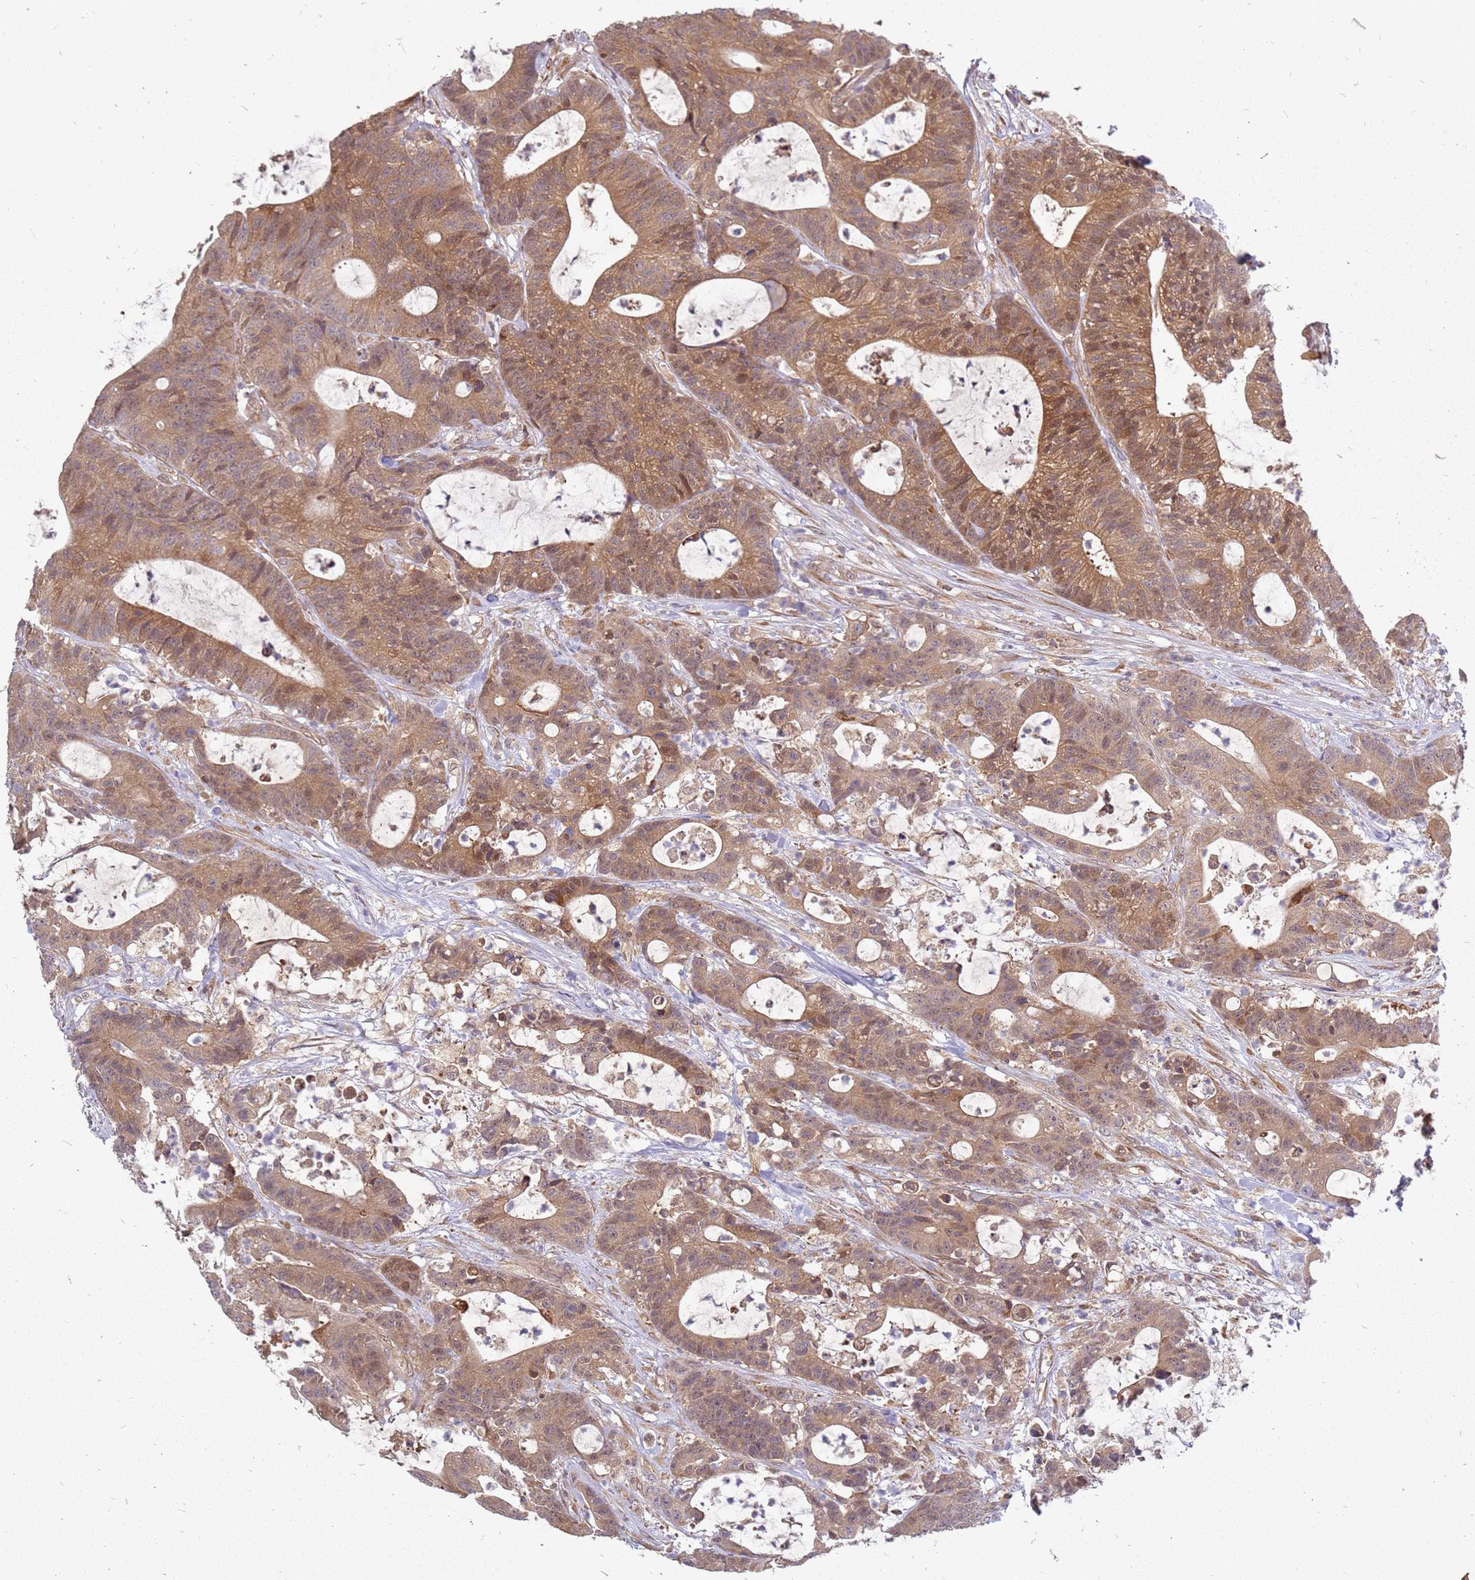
{"staining": {"intensity": "moderate", "quantity": ">75%", "location": "cytoplasmic/membranous,nuclear"}, "tissue": "colorectal cancer", "cell_type": "Tumor cells", "image_type": "cancer", "snomed": [{"axis": "morphology", "description": "Adenocarcinoma, NOS"}, {"axis": "topography", "description": "Colon"}], "caption": "Protein analysis of colorectal adenocarcinoma tissue exhibits moderate cytoplasmic/membranous and nuclear expression in approximately >75% of tumor cells. The staining was performed using DAB, with brown indicating positive protein expression. Nuclei are stained blue with hematoxylin.", "gene": "NUDT14", "patient": {"sex": "female", "age": 84}}